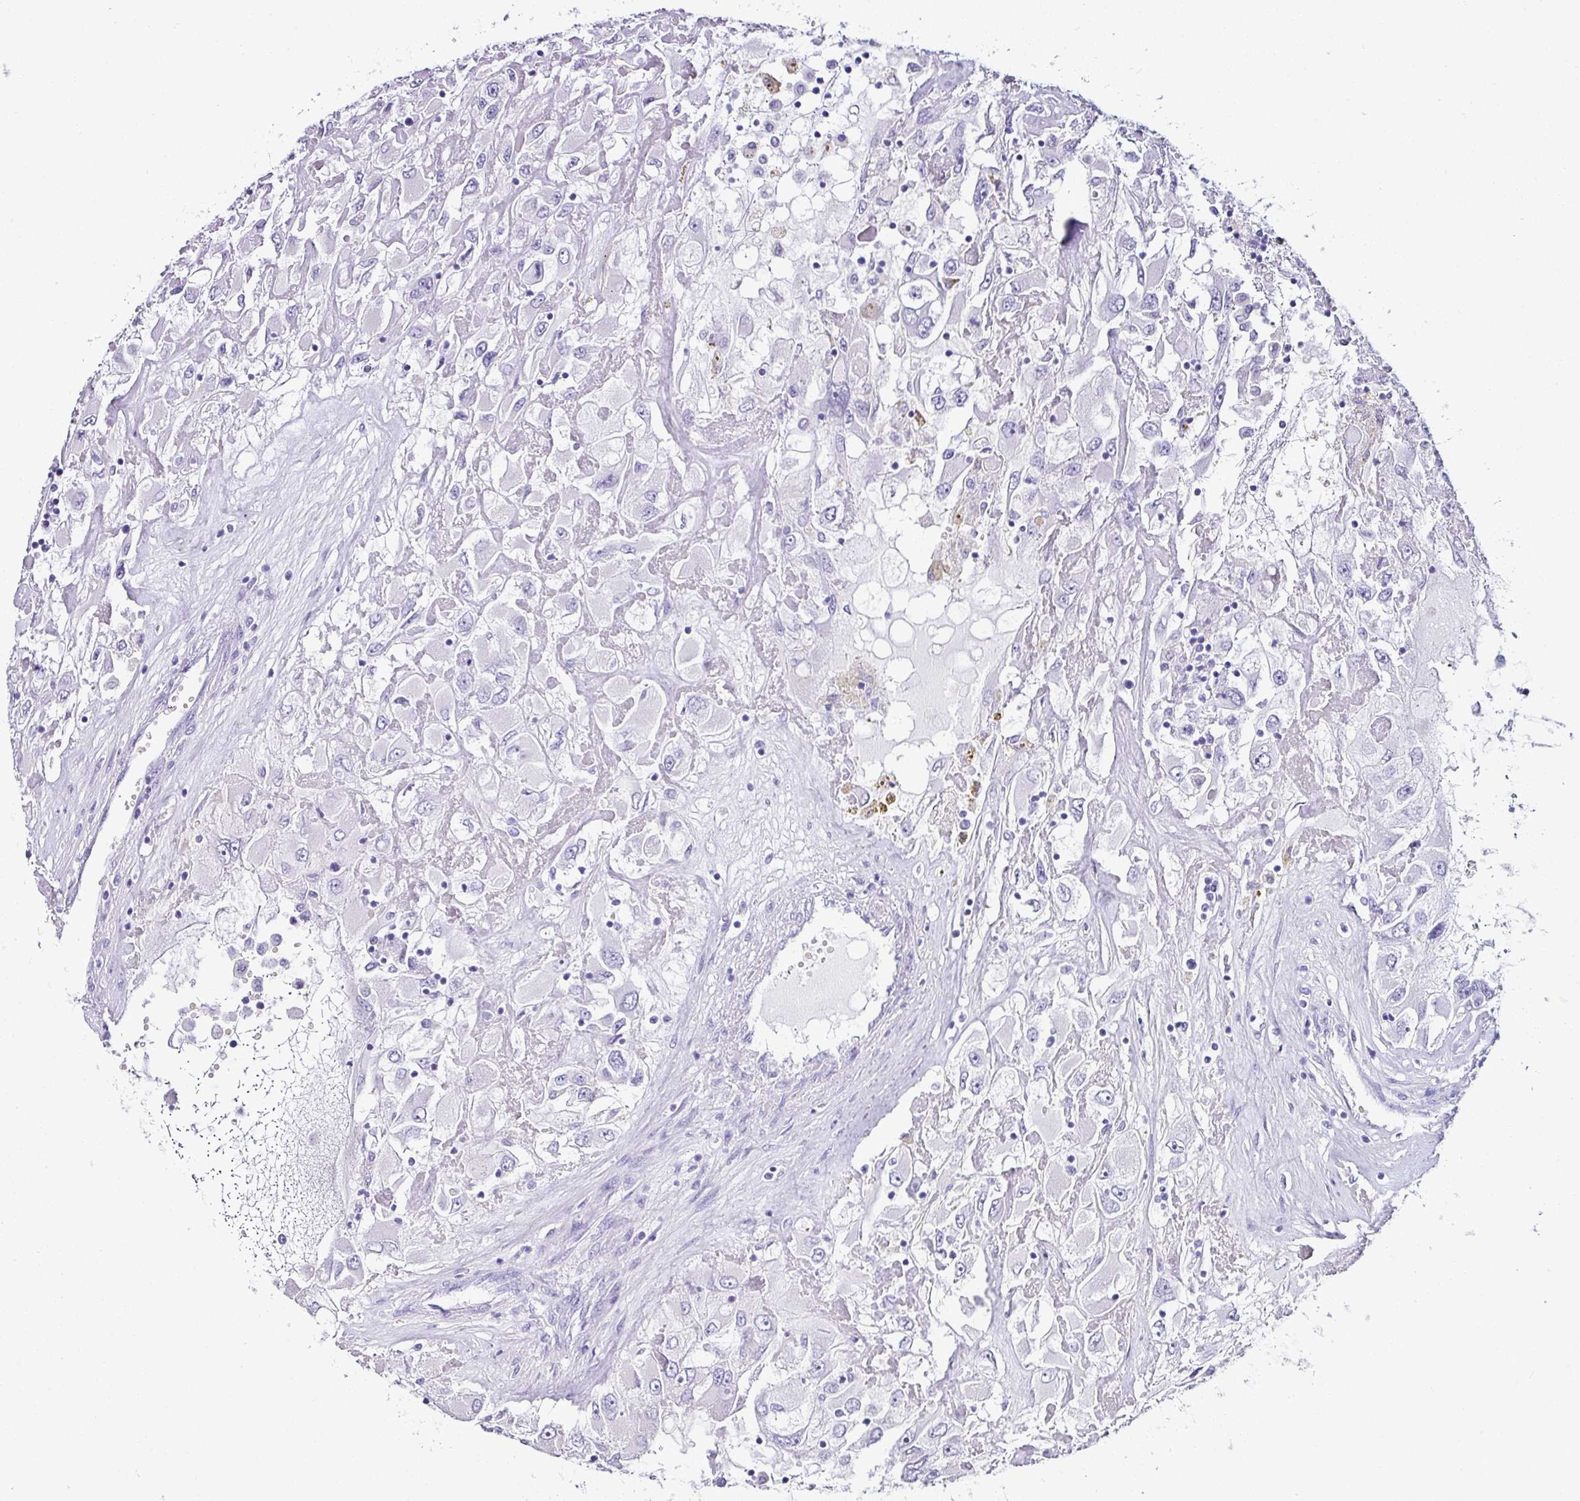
{"staining": {"intensity": "negative", "quantity": "none", "location": "none"}, "tissue": "renal cancer", "cell_type": "Tumor cells", "image_type": "cancer", "snomed": [{"axis": "morphology", "description": "Adenocarcinoma, NOS"}, {"axis": "topography", "description": "Kidney"}], "caption": "This image is of renal adenocarcinoma stained with immunohistochemistry (IHC) to label a protein in brown with the nuclei are counter-stained blue. There is no expression in tumor cells.", "gene": "NAPSA", "patient": {"sex": "female", "age": 52}}